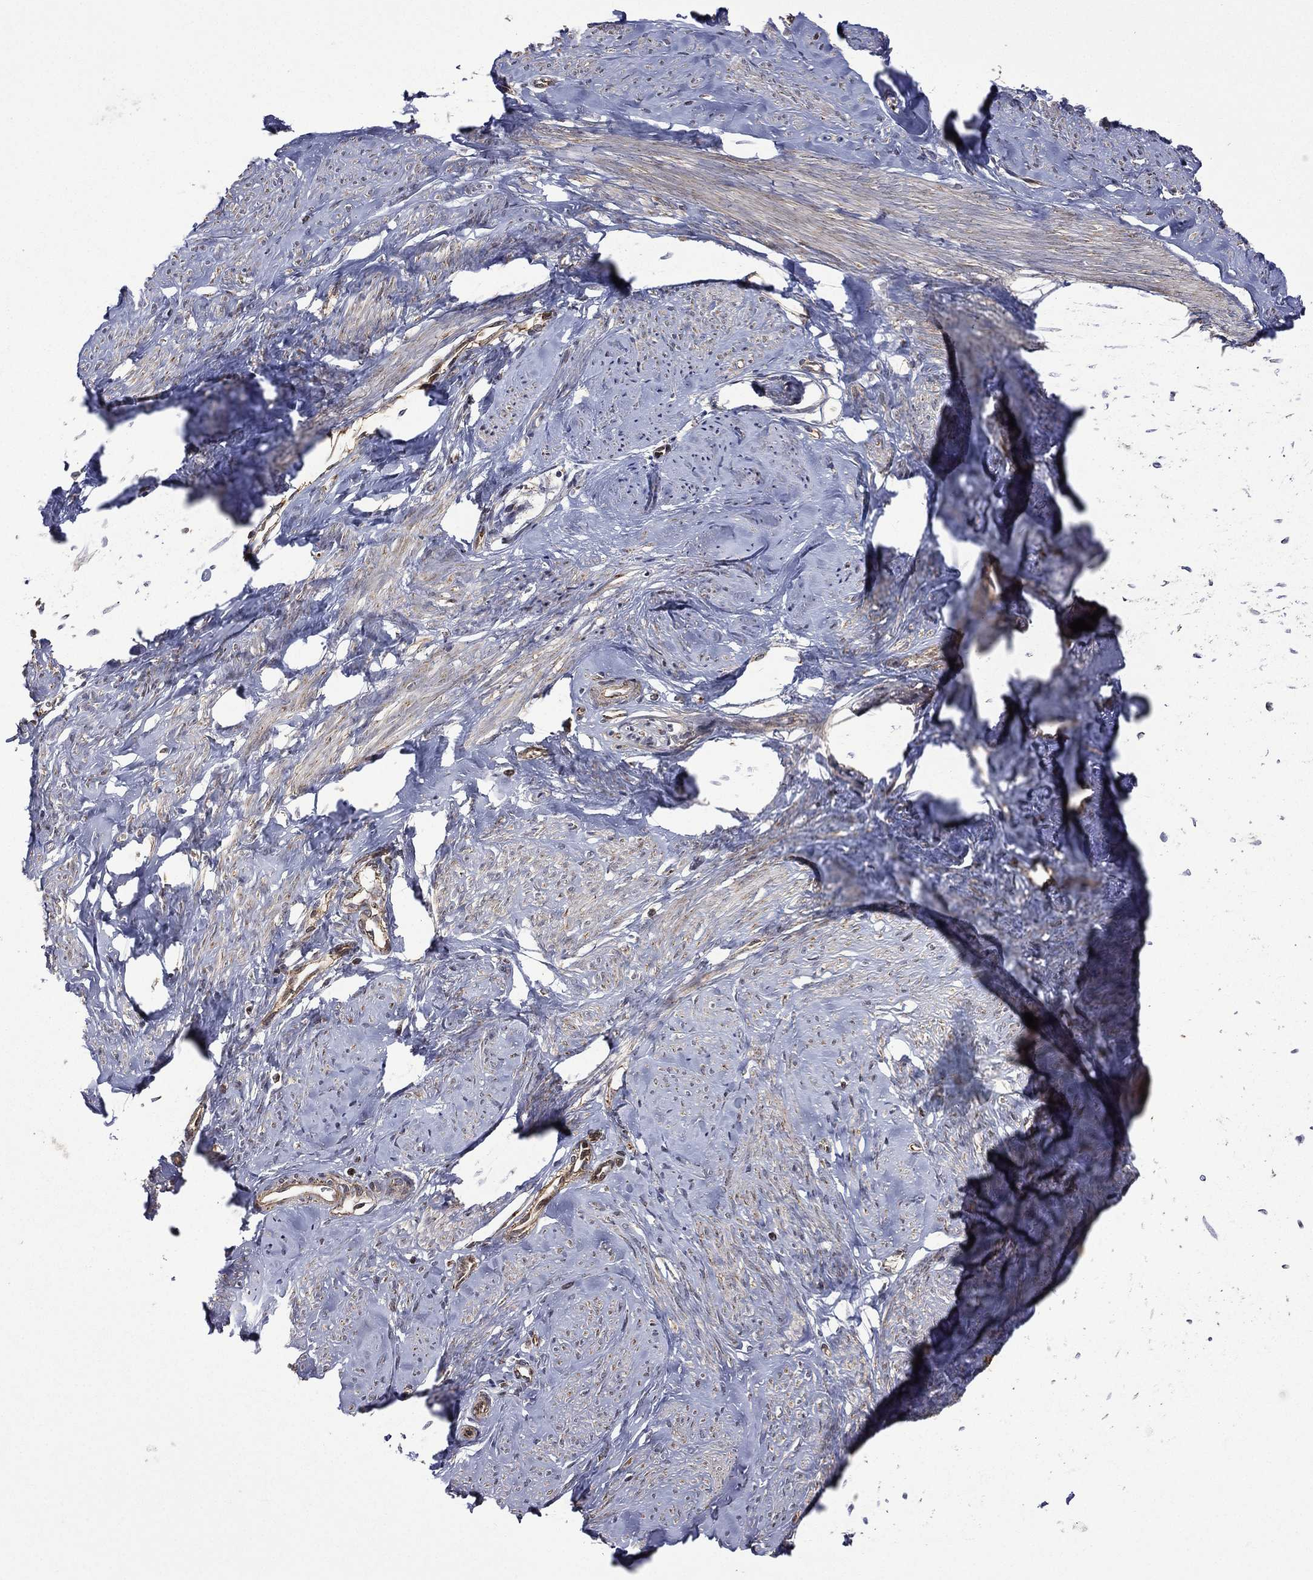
{"staining": {"intensity": "weak", "quantity": "25%-75%", "location": "cytoplasmic/membranous"}, "tissue": "smooth muscle", "cell_type": "Smooth muscle cells", "image_type": "normal", "snomed": [{"axis": "morphology", "description": "Normal tissue, NOS"}, {"axis": "topography", "description": "Smooth muscle"}], "caption": "Protein expression analysis of benign smooth muscle demonstrates weak cytoplasmic/membranous expression in about 25%-75% of smooth muscle cells. (DAB IHC with brightfield microscopy, high magnification).", "gene": "GIMAP6", "patient": {"sex": "female", "age": 48}}